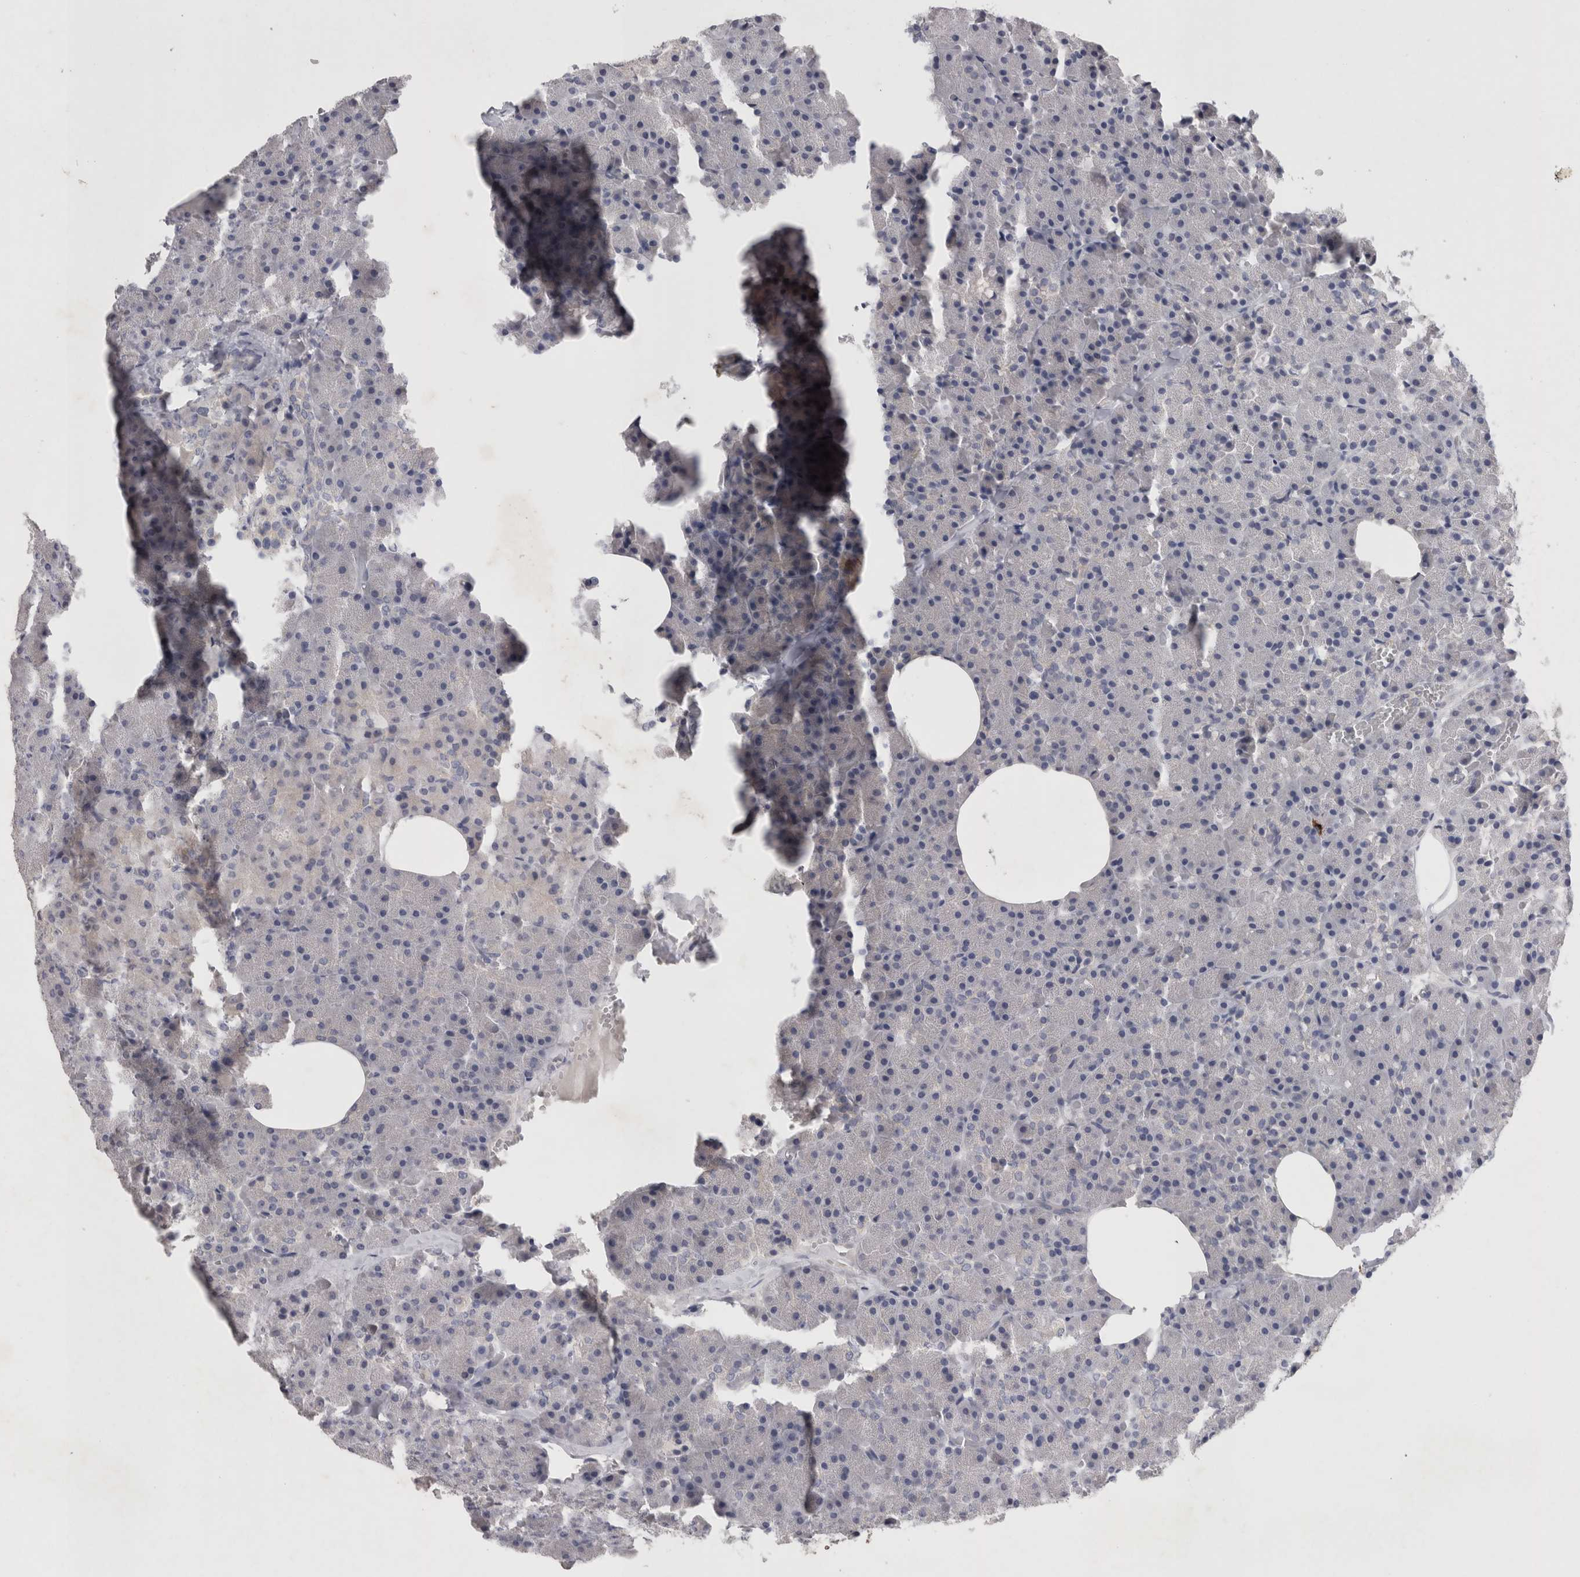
{"staining": {"intensity": "strong", "quantity": "<25%", "location": "cytoplasmic/membranous"}, "tissue": "pancreas", "cell_type": "Exocrine glandular cells", "image_type": "normal", "snomed": [{"axis": "morphology", "description": "Normal tissue, NOS"}, {"axis": "morphology", "description": "Carcinoid, malignant, NOS"}, {"axis": "topography", "description": "Pancreas"}], "caption": "Immunohistochemical staining of benign human pancreas exhibits <25% levels of strong cytoplasmic/membranous protein staining in approximately <25% of exocrine glandular cells.", "gene": "SLC22A11", "patient": {"sex": "female", "age": 35}}